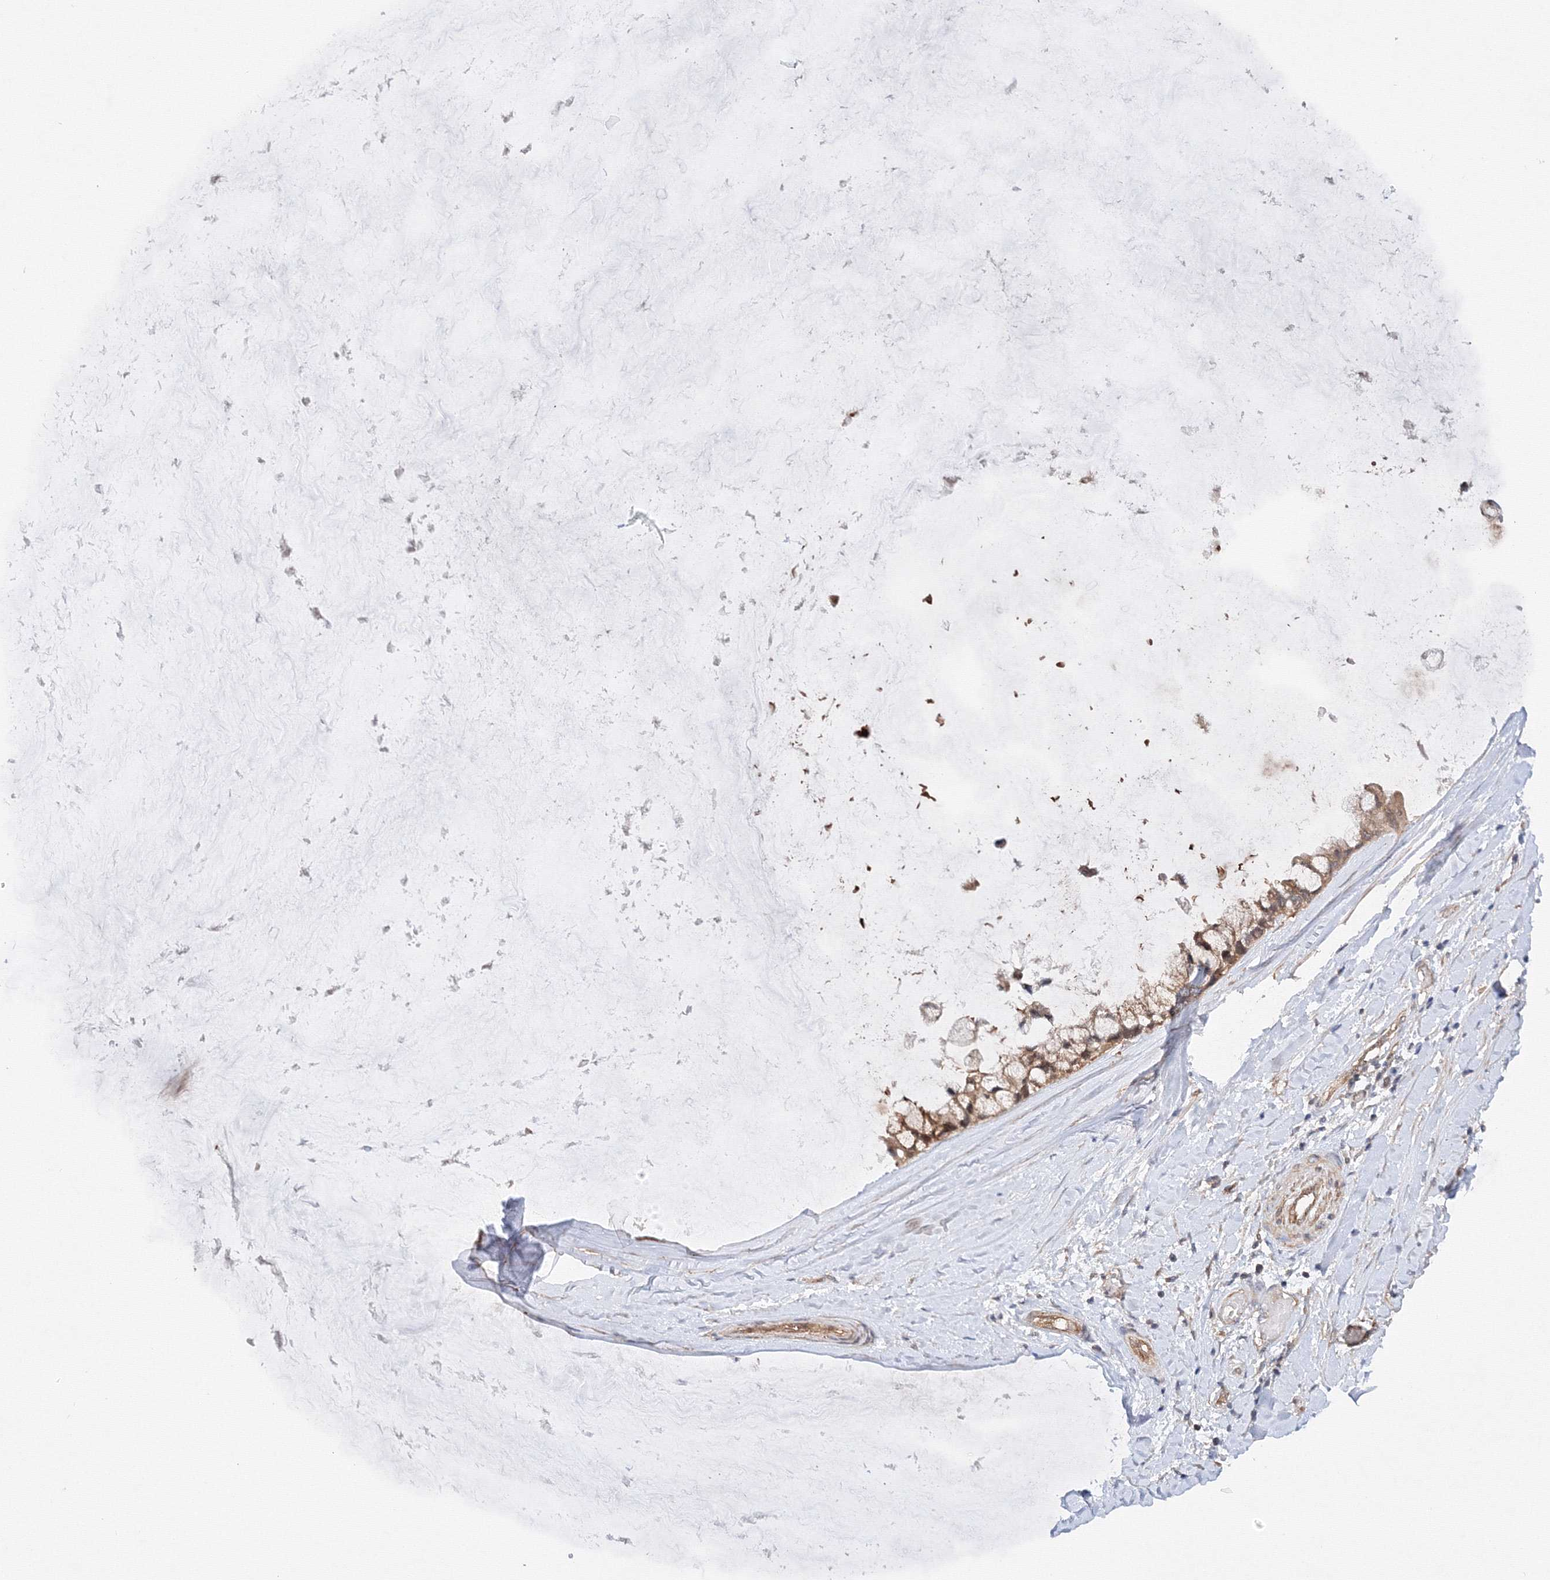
{"staining": {"intensity": "moderate", "quantity": ">75%", "location": "cytoplasmic/membranous"}, "tissue": "ovarian cancer", "cell_type": "Tumor cells", "image_type": "cancer", "snomed": [{"axis": "morphology", "description": "Cystadenocarcinoma, mucinous, NOS"}, {"axis": "topography", "description": "Ovary"}], "caption": "Immunohistochemical staining of ovarian cancer (mucinous cystadenocarcinoma) displays moderate cytoplasmic/membranous protein positivity in about >75% of tumor cells.", "gene": "DCTD", "patient": {"sex": "female", "age": 39}}